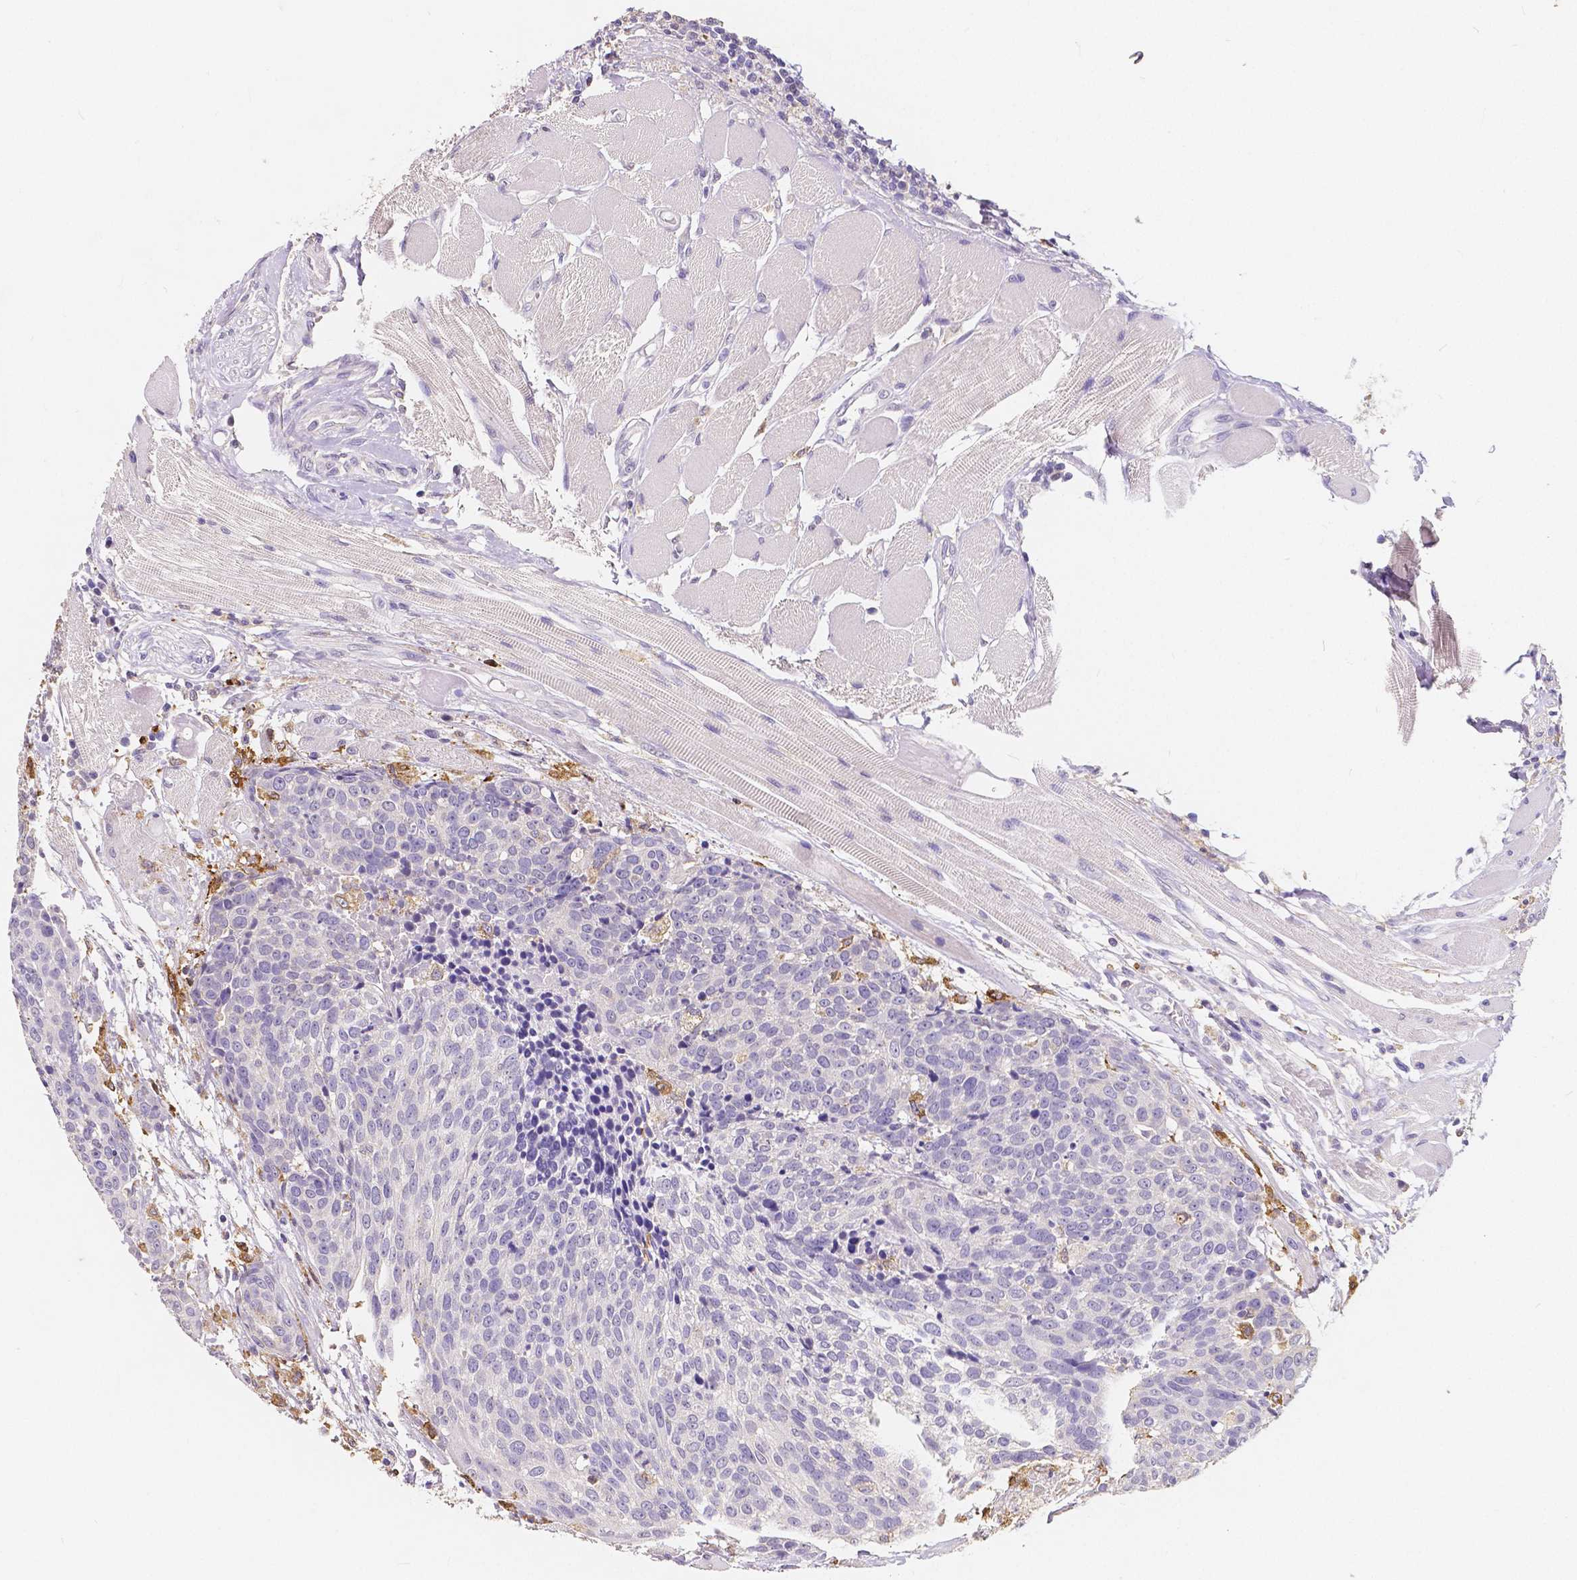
{"staining": {"intensity": "negative", "quantity": "none", "location": "none"}, "tissue": "head and neck cancer", "cell_type": "Tumor cells", "image_type": "cancer", "snomed": [{"axis": "morphology", "description": "Squamous cell carcinoma, NOS"}, {"axis": "topography", "description": "Oral tissue"}, {"axis": "topography", "description": "Head-Neck"}], "caption": "Immunohistochemical staining of head and neck cancer shows no significant positivity in tumor cells.", "gene": "ACP5", "patient": {"sex": "male", "age": 64}}